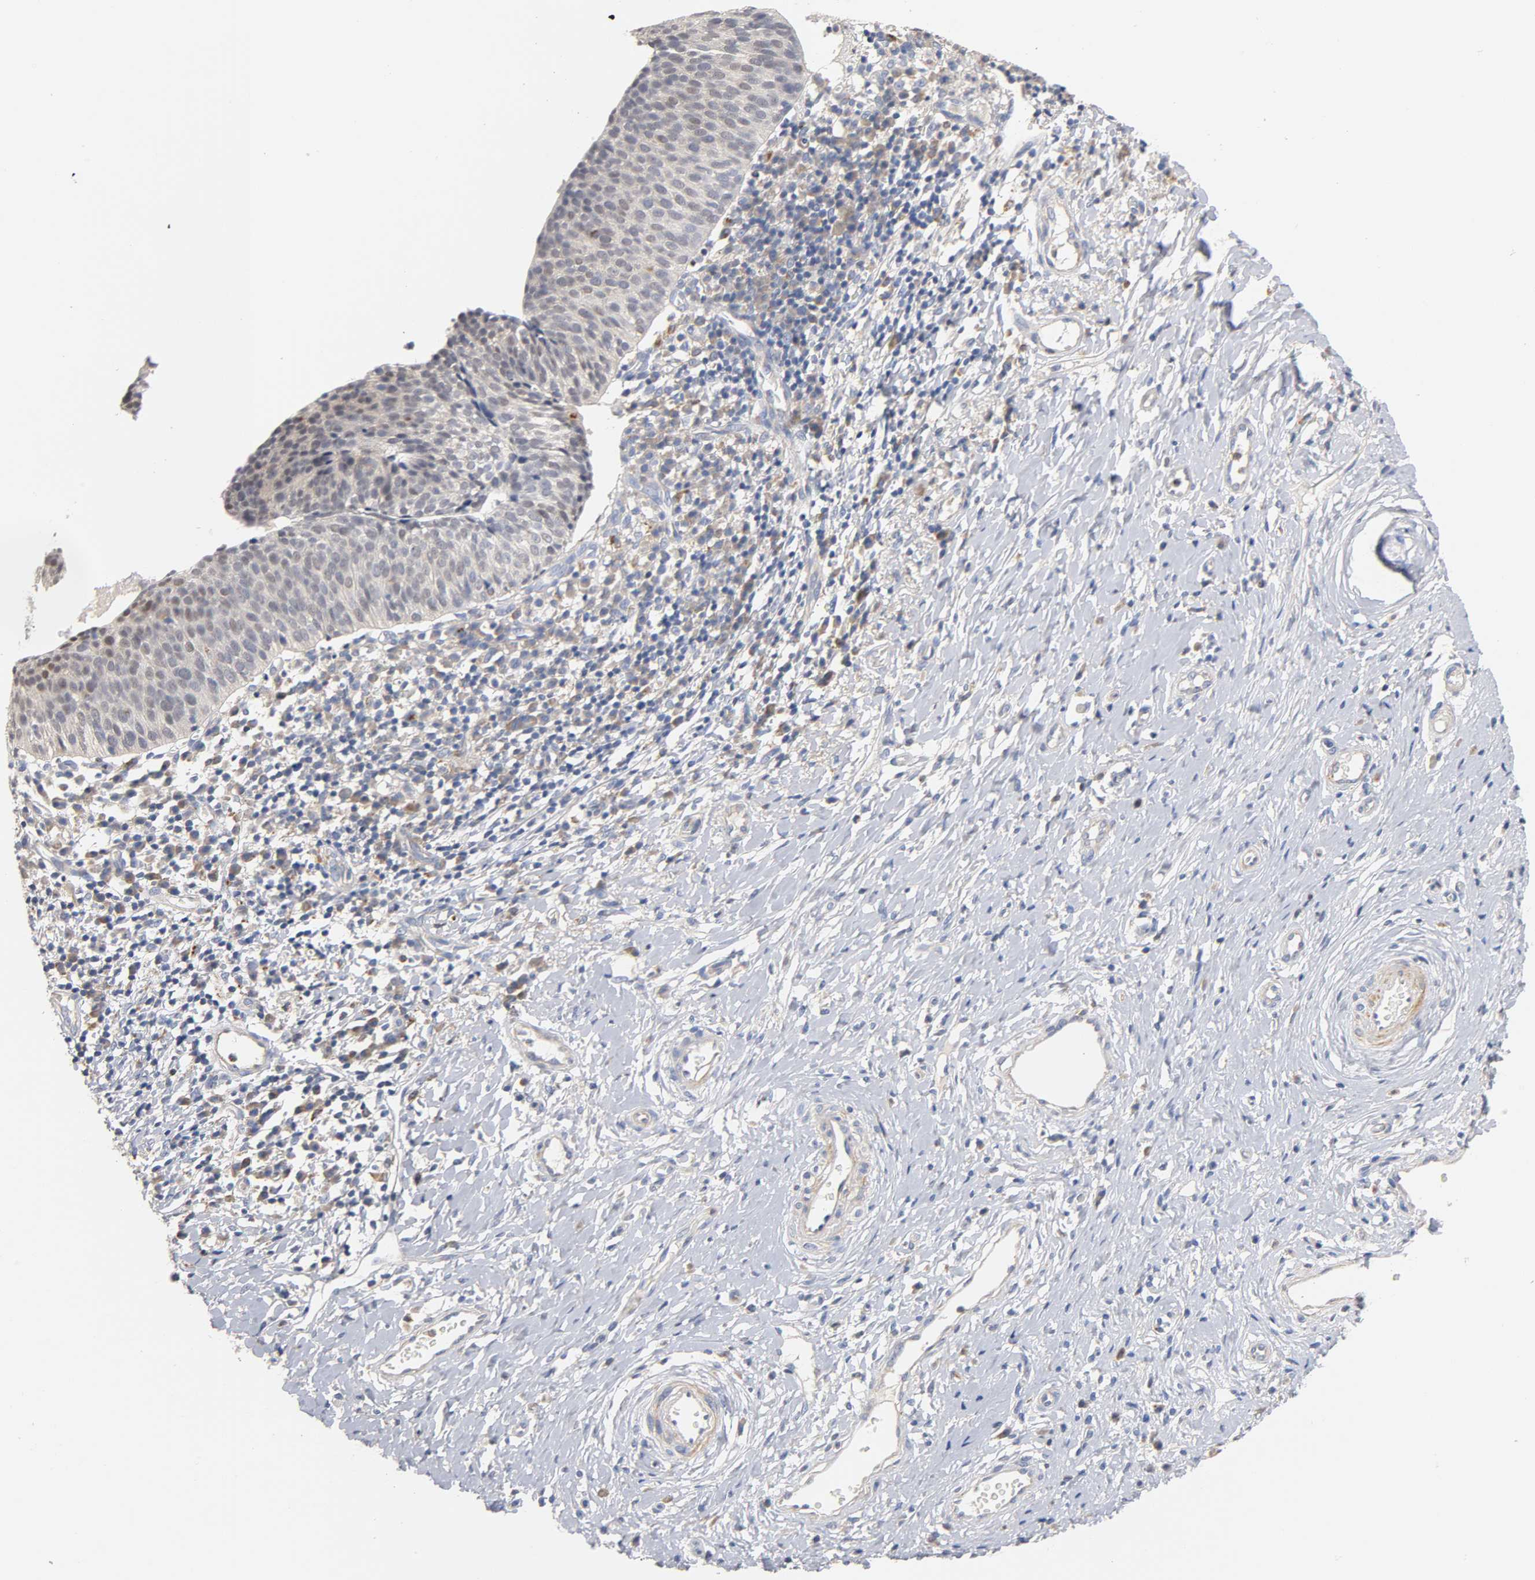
{"staining": {"intensity": "negative", "quantity": "none", "location": "none"}, "tissue": "cervical cancer", "cell_type": "Tumor cells", "image_type": "cancer", "snomed": [{"axis": "morphology", "description": "Normal tissue, NOS"}, {"axis": "morphology", "description": "Squamous cell carcinoma, NOS"}, {"axis": "topography", "description": "Cervix"}], "caption": "Human squamous cell carcinoma (cervical) stained for a protein using immunohistochemistry (IHC) reveals no positivity in tumor cells.", "gene": "SEMA5A", "patient": {"sex": "female", "age": 39}}